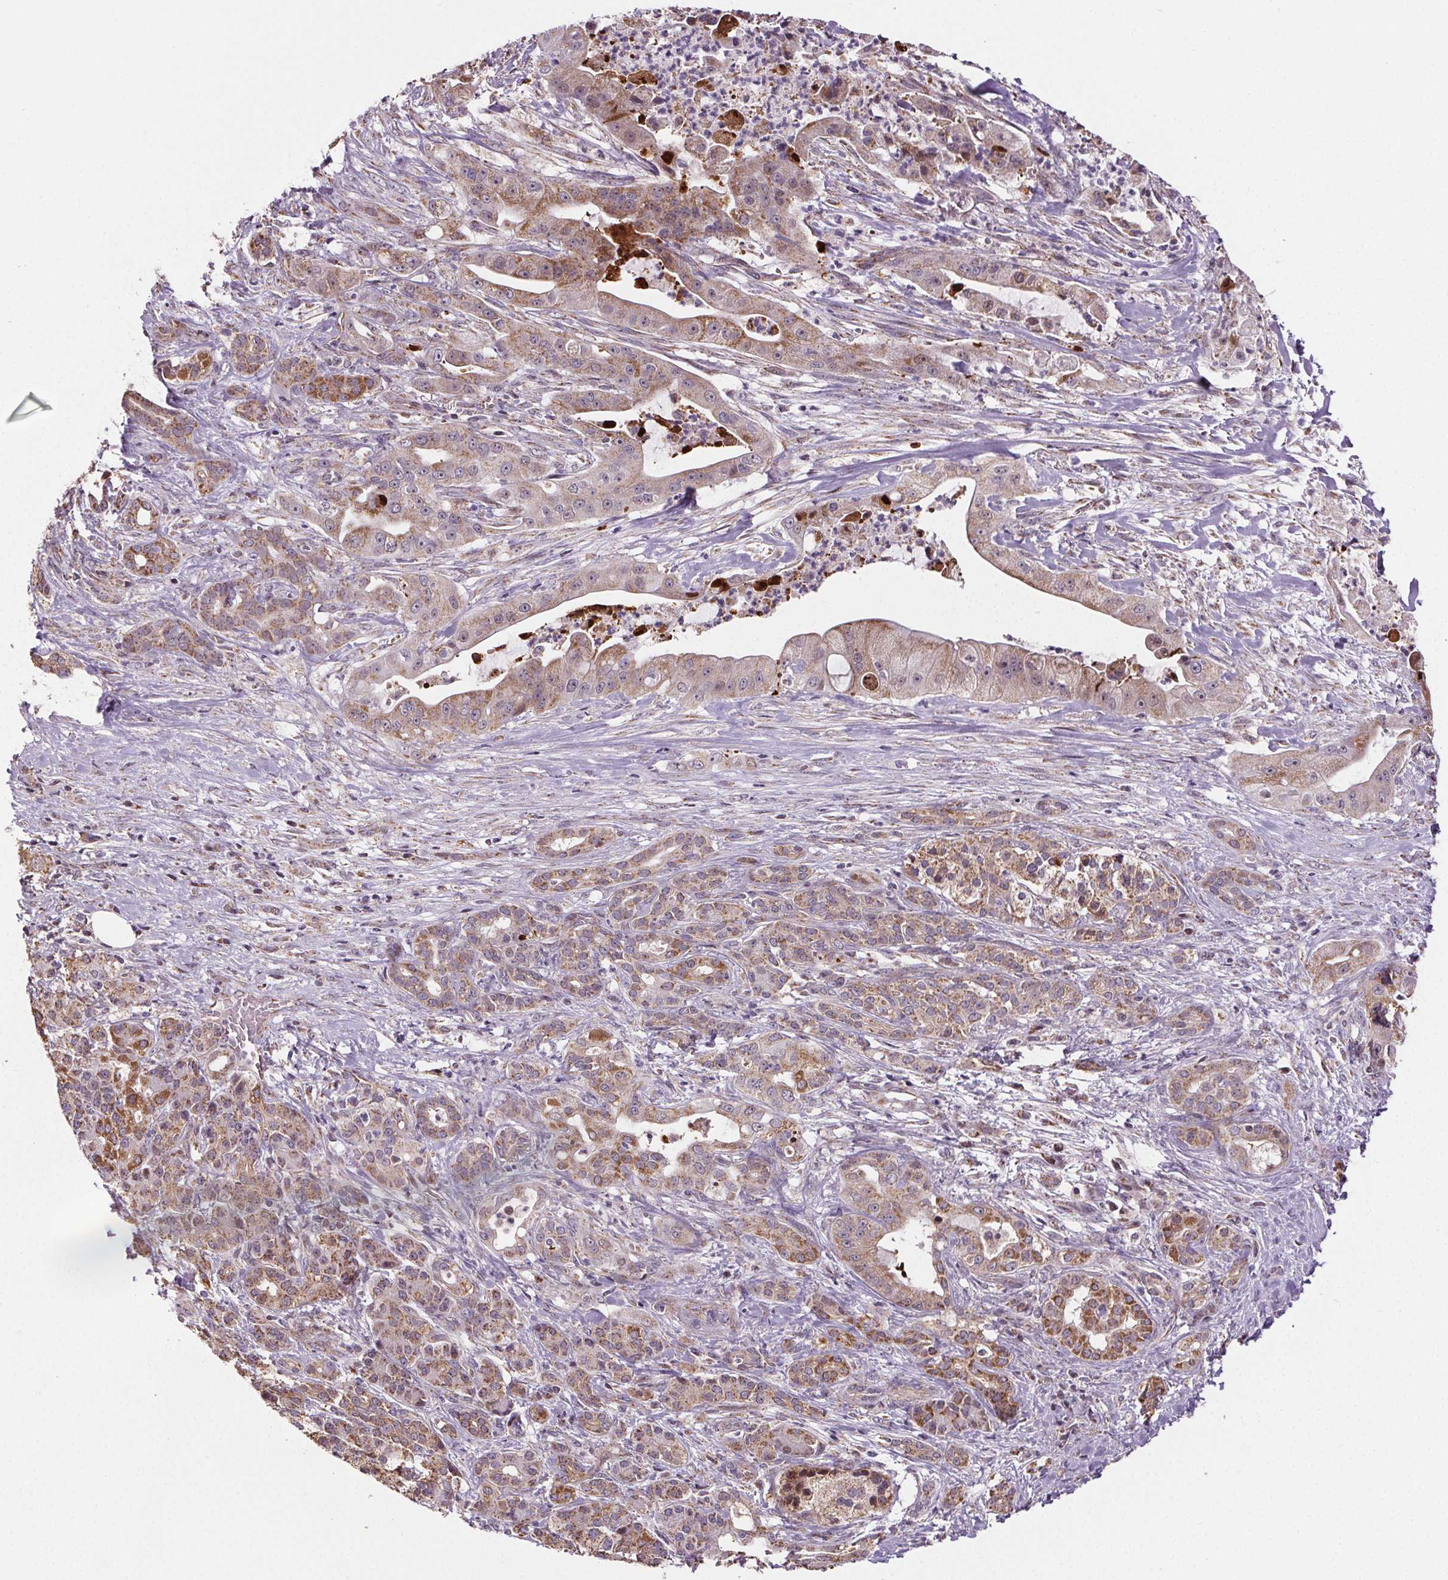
{"staining": {"intensity": "moderate", "quantity": ">75%", "location": "cytoplasmic/membranous"}, "tissue": "pancreatic cancer", "cell_type": "Tumor cells", "image_type": "cancer", "snomed": [{"axis": "morphology", "description": "Normal tissue, NOS"}, {"axis": "morphology", "description": "Inflammation, NOS"}, {"axis": "morphology", "description": "Adenocarcinoma, NOS"}, {"axis": "topography", "description": "Pancreas"}], "caption": "DAB immunohistochemical staining of human adenocarcinoma (pancreatic) shows moderate cytoplasmic/membranous protein expression in approximately >75% of tumor cells. (Stains: DAB (3,3'-diaminobenzidine) in brown, nuclei in blue, Microscopy: brightfield microscopy at high magnification).", "gene": "SUCLA2", "patient": {"sex": "male", "age": 57}}